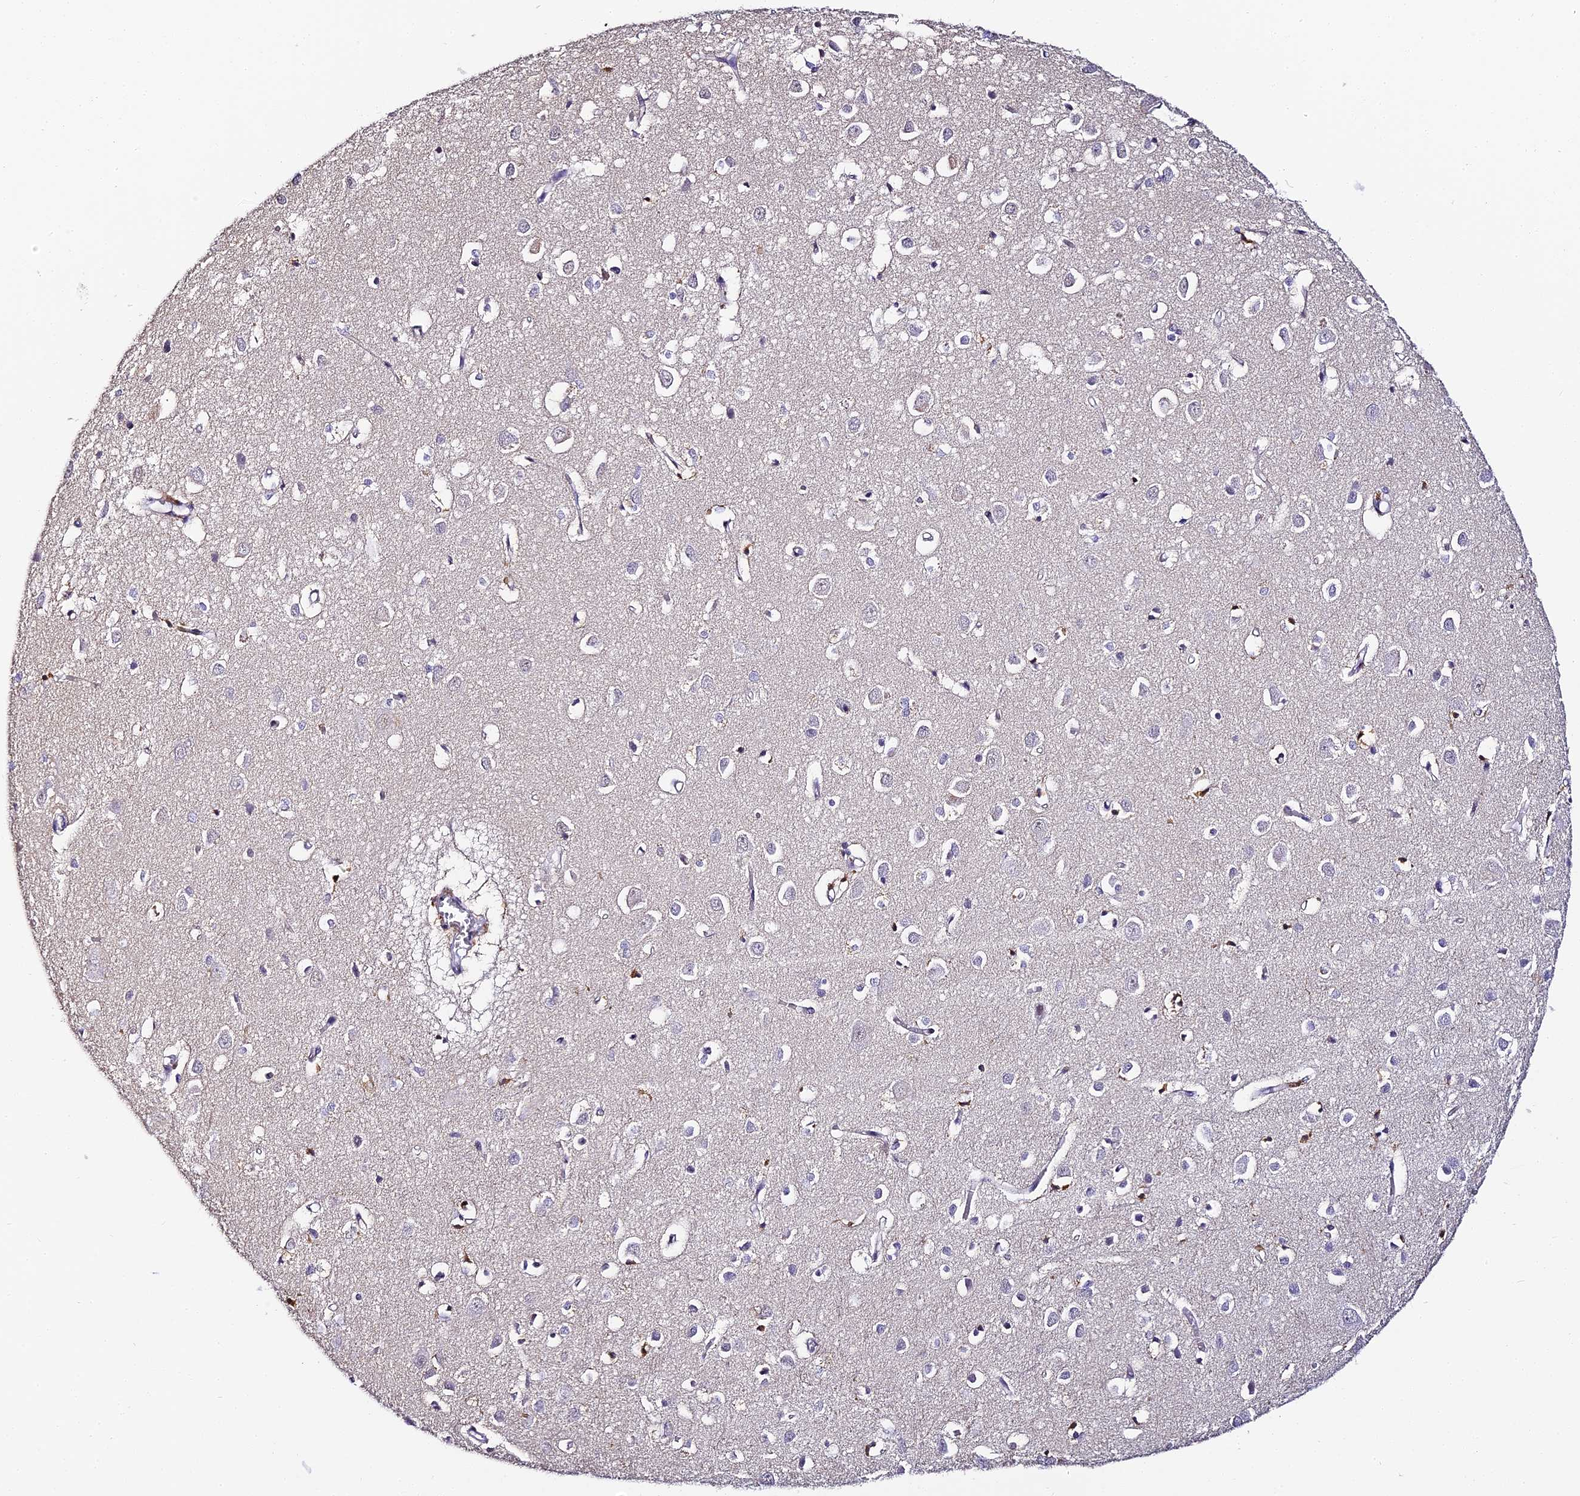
{"staining": {"intensity": "negative", "quantity": "none", "location": "none"}, "tissue": "cerebral cortex", "cell_type": "Endothelial cells", "image_type": "normal", "snomed": [{"axis": "morphology", "description": "Normal tissue, NOS"}, {"axis": "topography", "description": "Cerebral cortex"}], "caption": "Cerebral cortex was stained to show a protein in brown. There is no significant staining in endothelial cells. (DAB (3,3'-diaminobenzidine) IHC visualized using brightfield microscopy, high magnification).", "gene": "ABHD14A", "patient": {"sex": "female", "age": 64}}